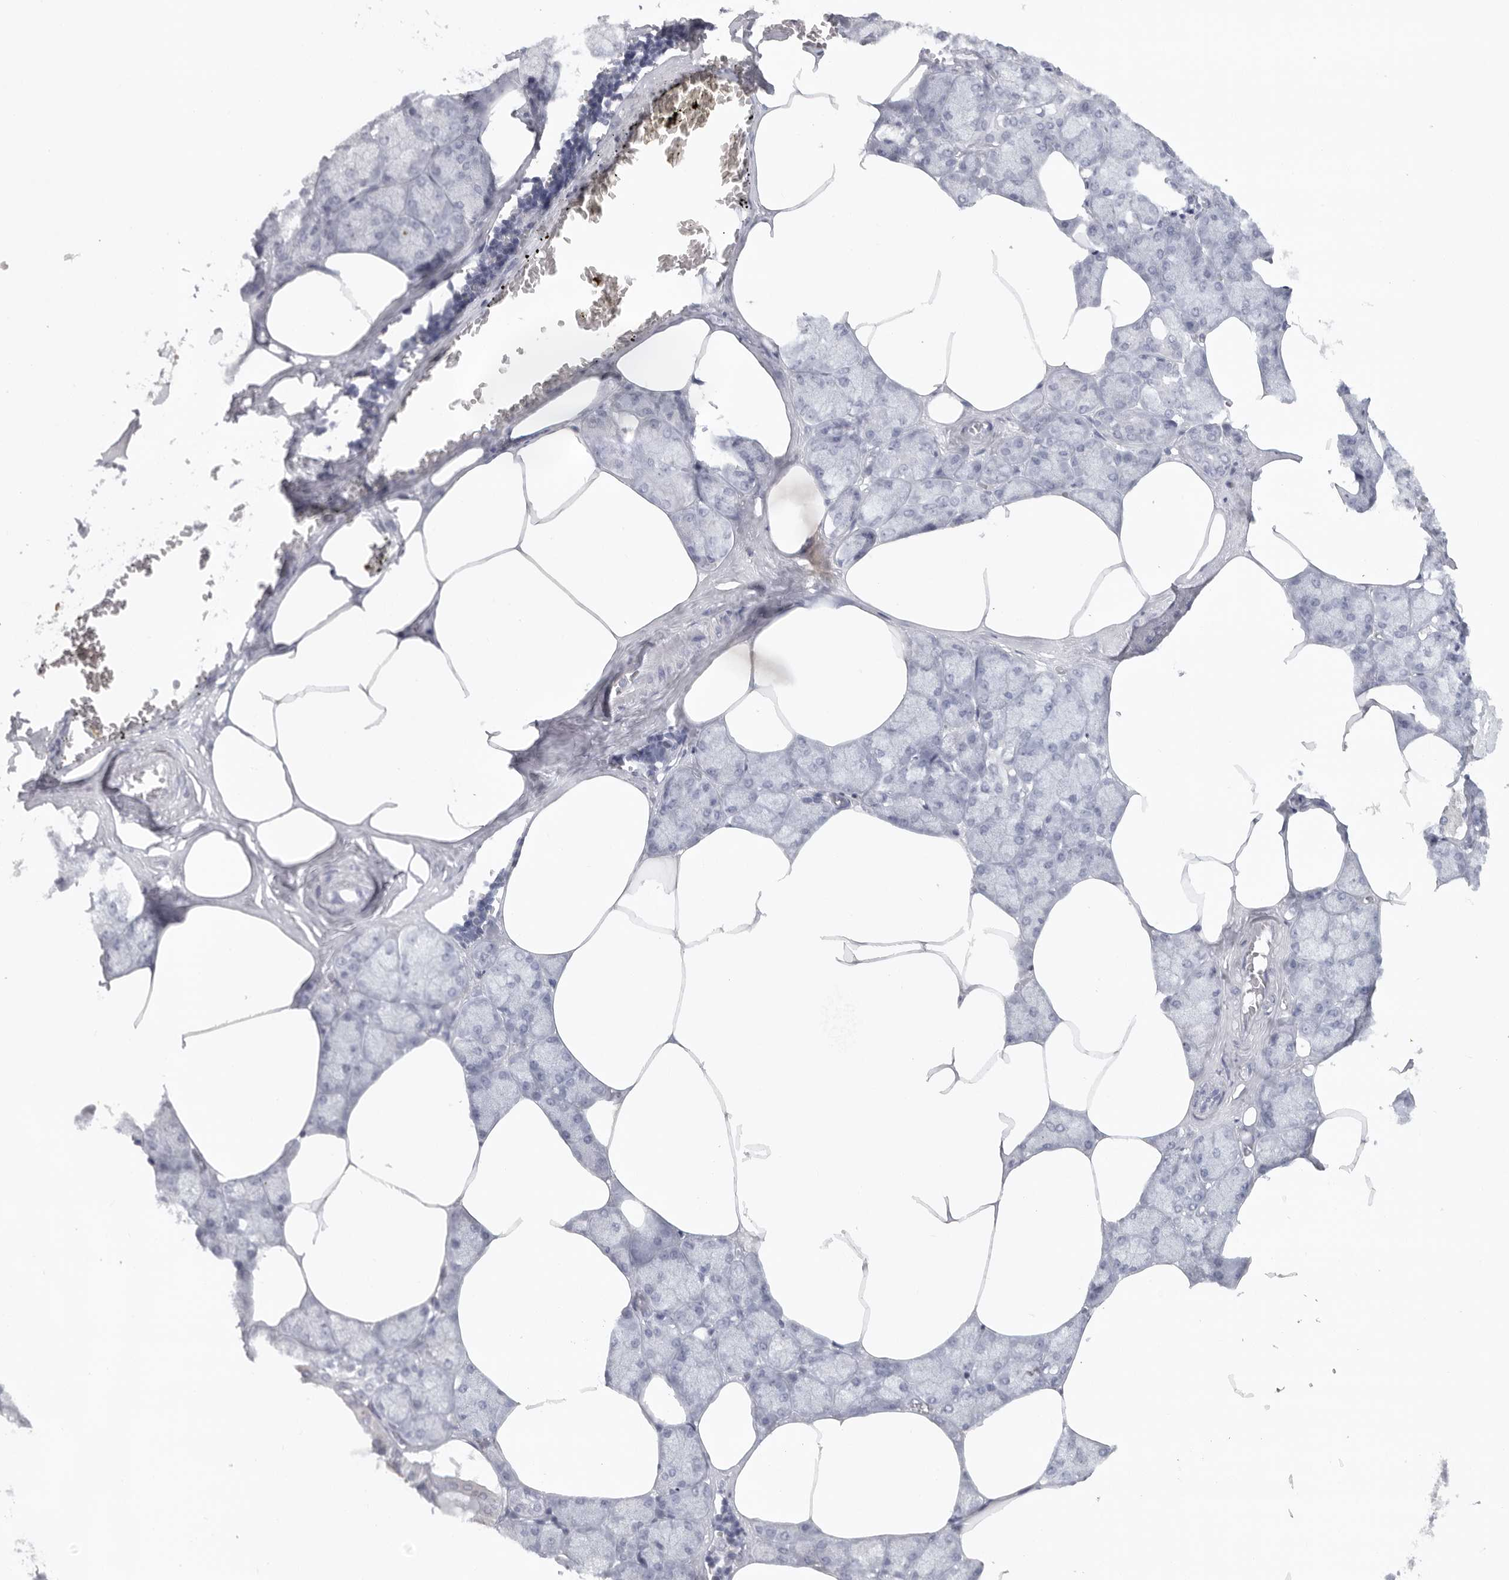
{"staining": {"intensity": "negative", "quantity": "none", "location": "none"}, "tissue": "salivary gland", "cell_type": "Glandular cells", "image_type": "normal", "snomed": [{"axis": "morphology", "description": "Normal tissue, NOS"}, {"axis": "topography", "description": "Salivary gland"}], "caption": "The micrograph displays no staining of glandular cells in unremarkable salivary gland.", "gene": "TMEM69", "patient": {"sex": "male", "age": 62}}